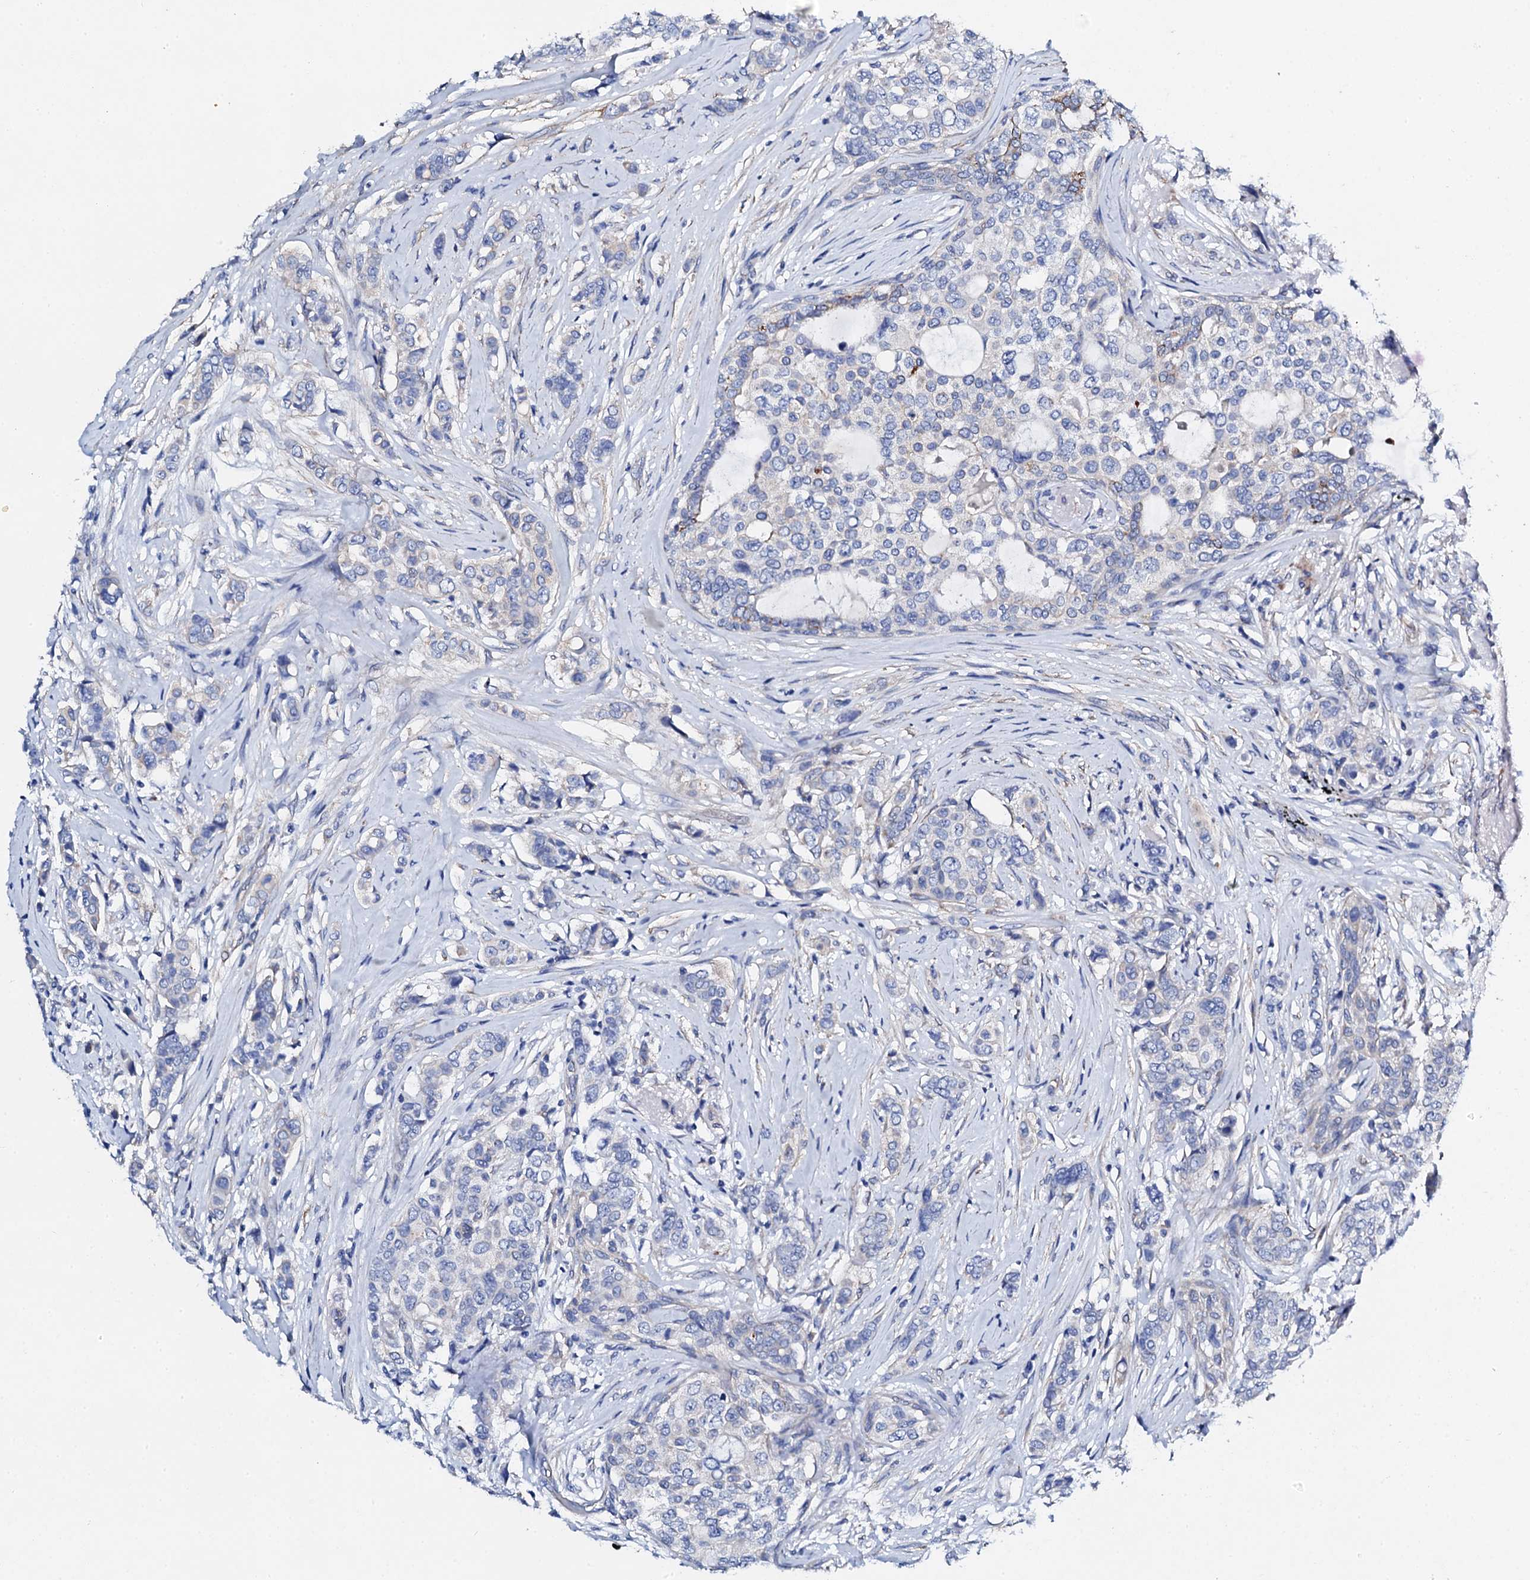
{"staining": {"intensity": "negative", "quantity": "none", "location": "none"}, "tissue": "breast cancer", "cell_type": "Tumor cells", "image_type": "cancer", "snomed": [{"axis": "morphology", "description": "Lobular carcinoma"}, {"axis": "topography", "description": "Breast"}], "caption": "High power microscopy image of an IHC photomicrograph of breast cancer, revealing no significant expression in tumor cells.", "gene": "KLHL32", "patient": {"sex": "female", "age": 51}}